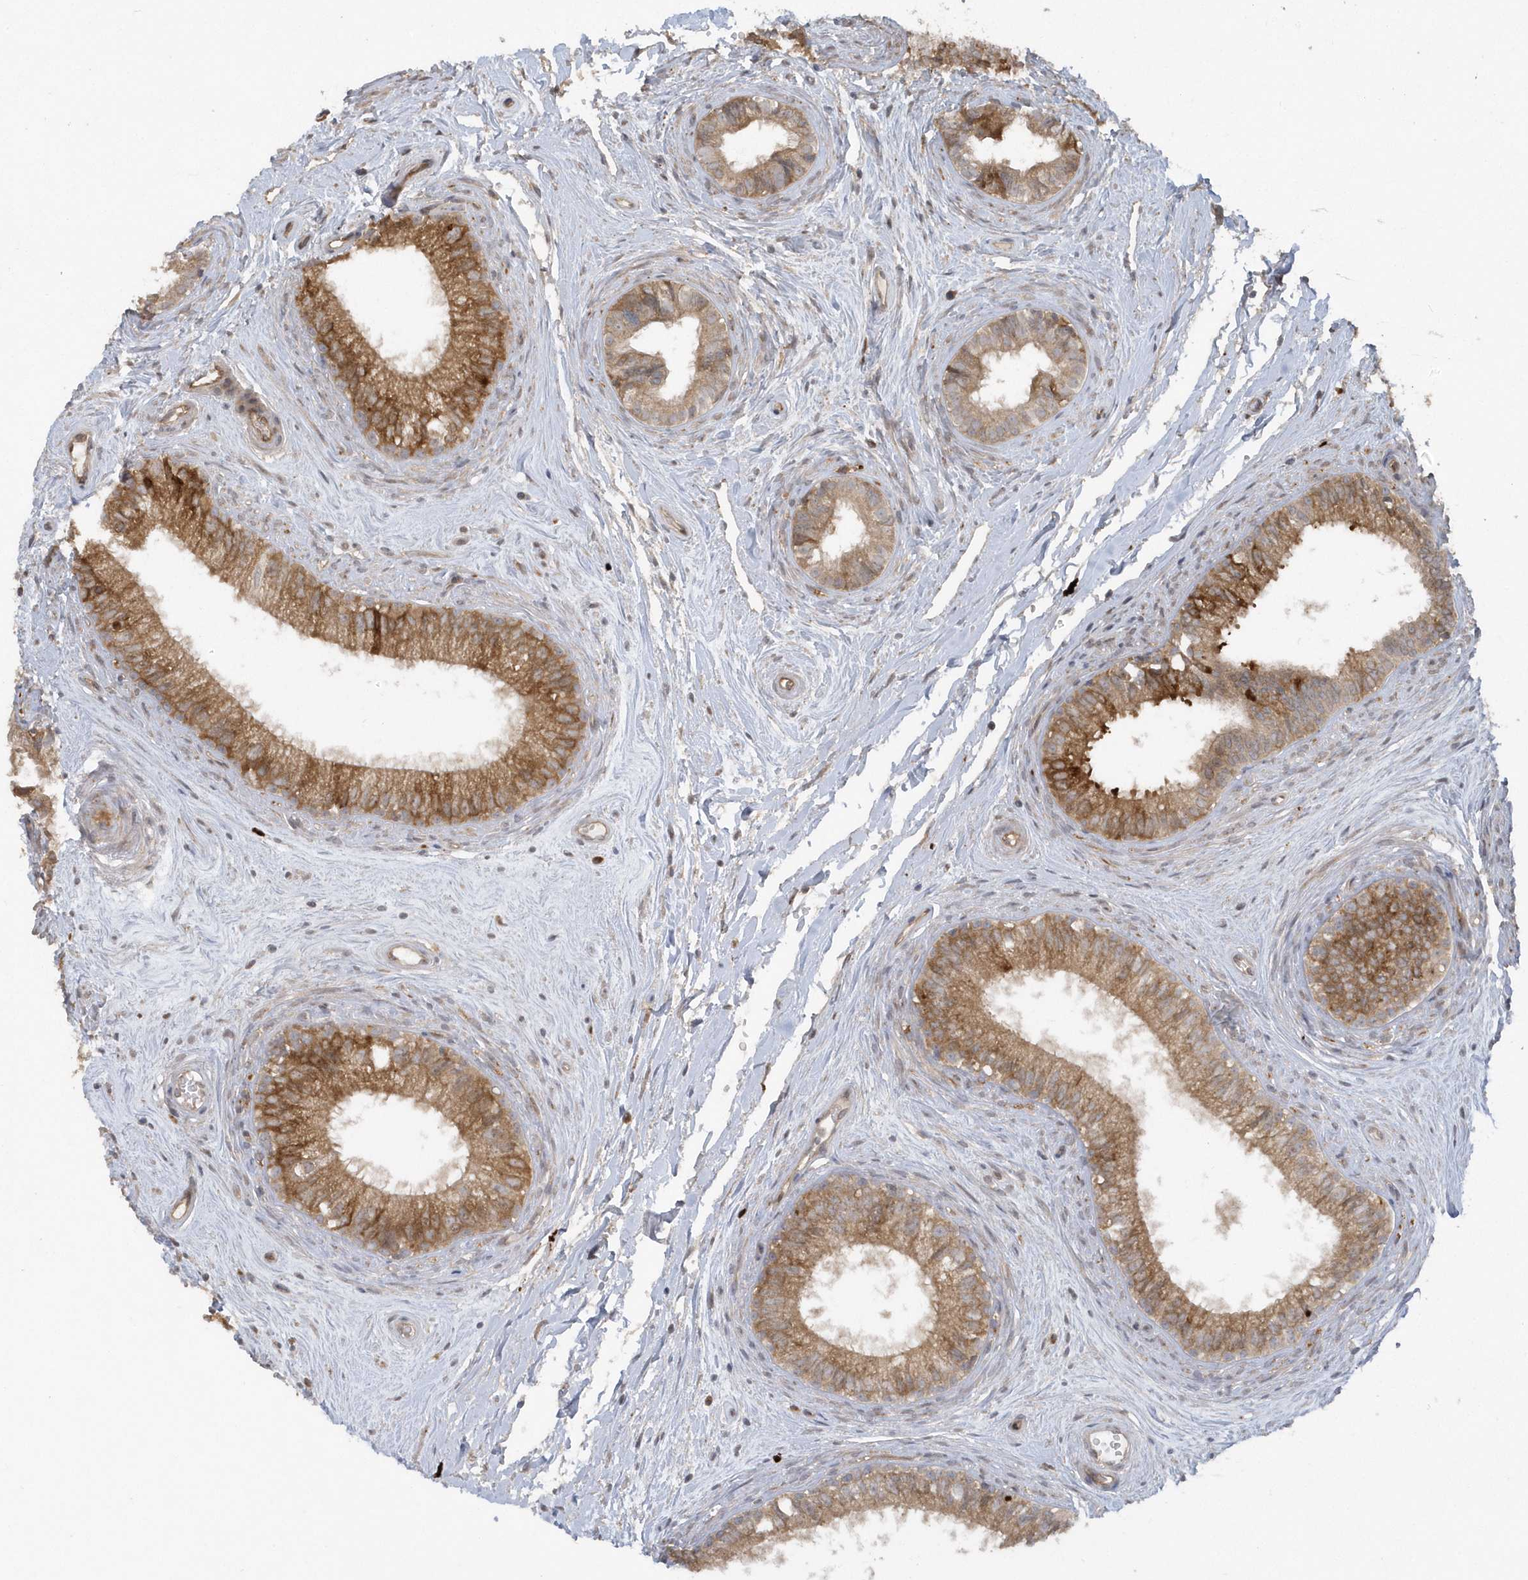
{"staining": {"intensity": "moderate", "quantity": ">75%", "location": "cytoplasmic/membranous"}, "tissue": "epididymis", "cell_type": "Glandular cells", "image_type": "normal", "snomed": [{"axis": "morphology", "description": "Normal tissue, NOS"}, {"axis": "topography", "description": "Epididymis"}], "caption": "There is medium levels of moderate cytoplasmic/membranous positivity in glandular cells of benign epididymis, as demonstrated by immunohistochemical staining (brown color).", "gene": "HERPUD1", "patient": {"sex": "male", "age": 71}}